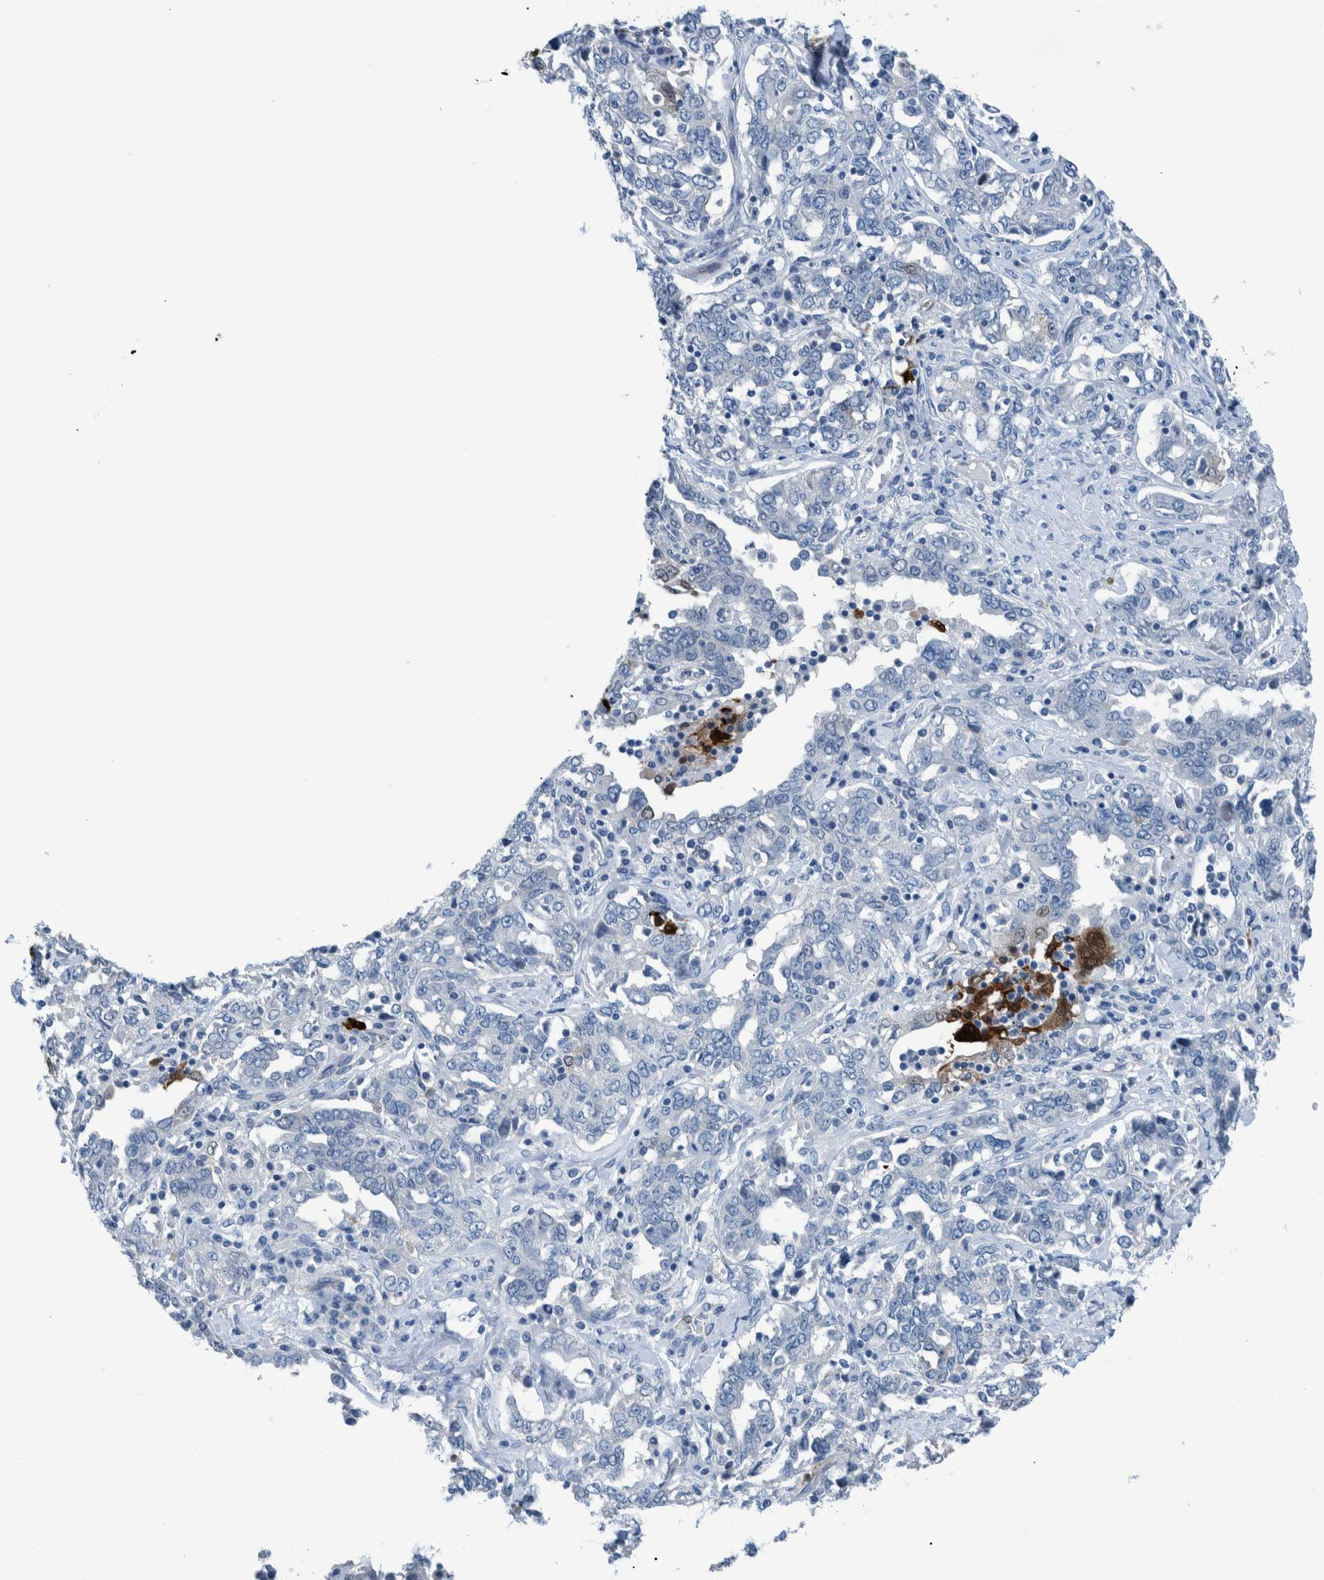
{"staining": {"intensity": "negative", "quantity": "none", "location": "none"}, "tissue": "ovarian cancer", "cell_type": "Tumor cells", "image_type": "cancer", "snomed": [{"axis": "morphology", "description": "Cystadenocarcinoma, mucinous, NOS"}, {"axis": "topography", "description": "Ovary"}], "caption": "This is an immunohistochemistry (IHC) image of human ovarian cancer. There is no staining in tumor cells.", "gene": "IDO1", "patient": {"sex": "female", "age": 73}}